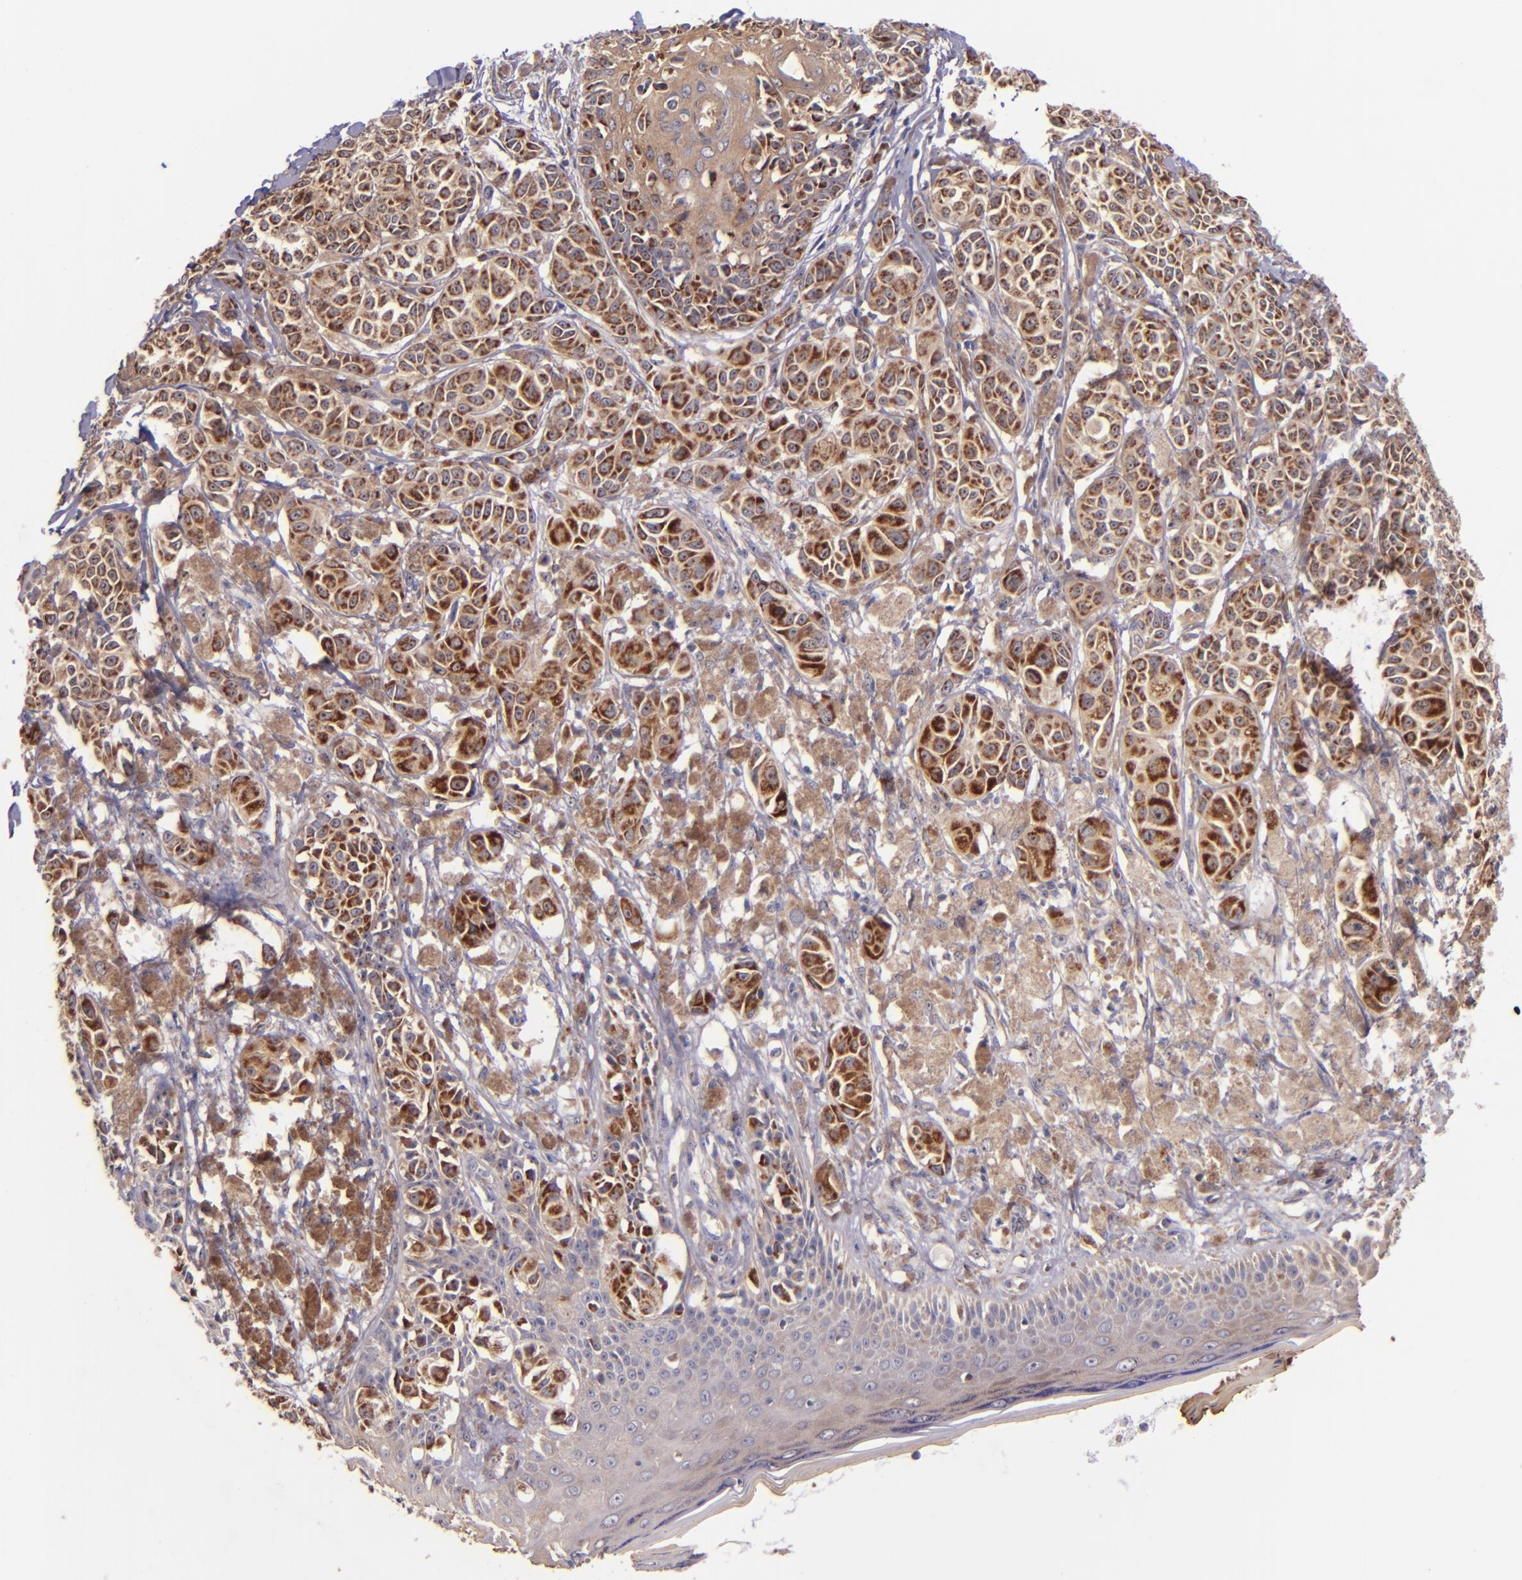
{"staining": {"intensity": "strong", "quantity": ">75%", "location": "cytoplasmic/membranous"}, "tissue": "melanoma", "cell_type": "Tumor cells", "image_type": "cancer", "snomed": [{"axis": "morphology", "description": "Malignant melanoma, NOS"}, {"axis": "topography", "description": "Skin"}], "caption": "DAB immunohistochemical staining of melanoma demonstrates strong cytoplasmic/membranous protein positivity in about >75% of tumor cells. The staining was performed using DAB (3,3'-diaminobenzidine), with brown indicating positive protein expression. Nuclei are stained blue with hematoxylin.", "gene": "SHC1", "patient": {"sex": "male", "age": 76}}